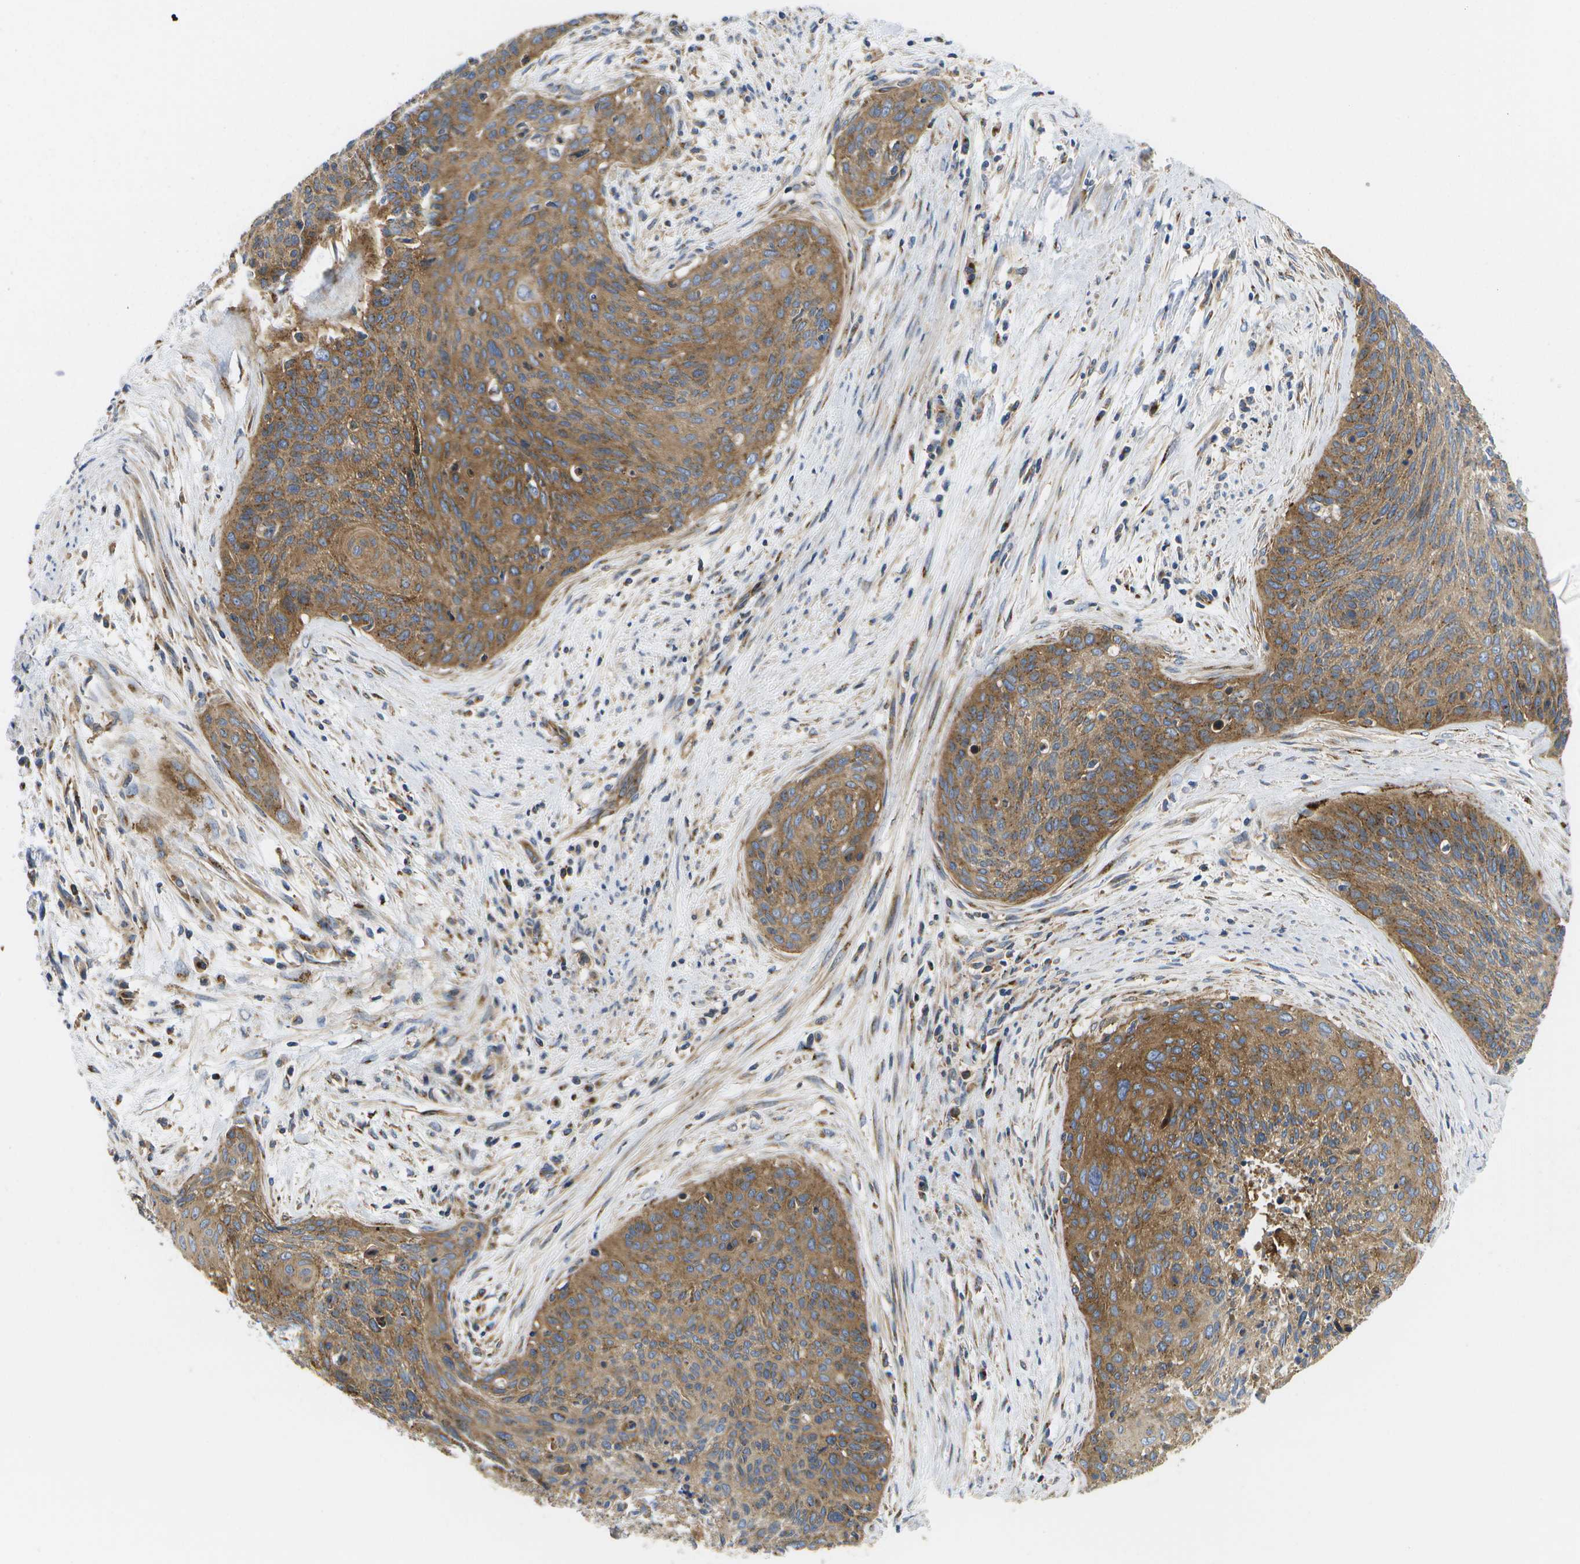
{"staining": {"intensity": "moderate", "quantity": ">75%", "location": "cytoplasmic/membranous"}, "tissue": "cervical cancer", "cell_type": "Tumor cells", "image_type": "cancer", "snomed": [{"axis": "morphology", "description": "Squamous cell carcinoma, NOS"}, {"axis": "topography", "description": "Cervix"}], "caption": "Human cervical cancer stained with a brown dye exhibits moderate cytoplasmic/membranous positive expression in approximately >75% of tumor cells.", "gene": "BST2", "patient": {"sex": "female", "age": 55}}